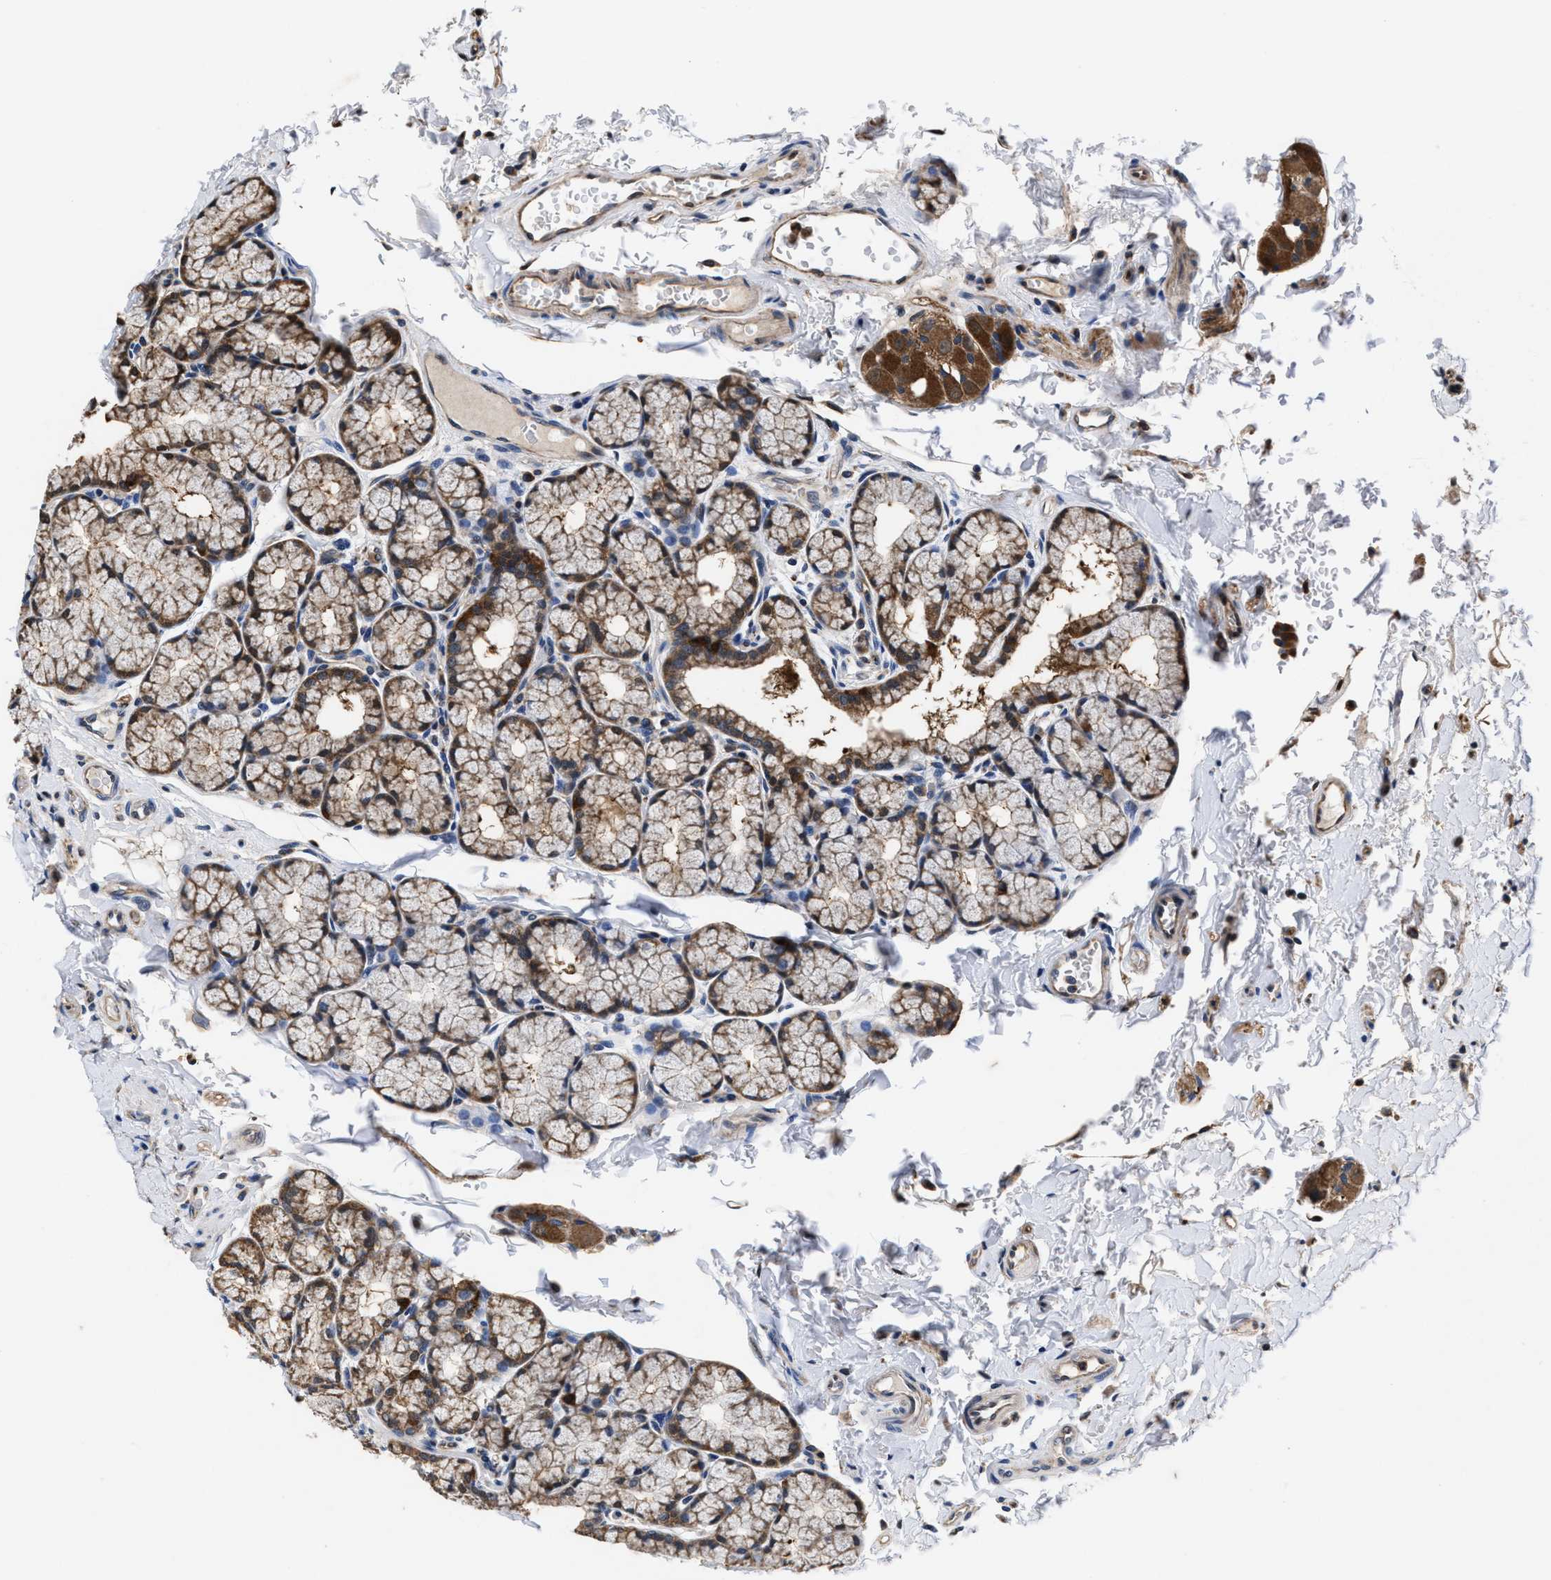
{"staining": {"intensity": "moderate", "quantity": ">75%", "location": "cytoplasmic/membranous"}, "tissue": "duodenum", "cell_type": "Glandular cells", "image_type": "normal", "snomed": [{"axis": "morphology", "description": "Normal tissue, NOS"}, {"axis": "topography", "description": "Duodenum"}], "caption": "Immunohistochemistry (IHC) image of unremarkable duodenum: duodenum stained using immunohistochemistry shows medium levels of moderate protein expression localized specifically in the cytoplasmic/membranous of glandular cells, appearing as a cytoplasmic/membranous brown color.", "gene": "ACLY", "patient": {"sex": "male", "age": 50}}